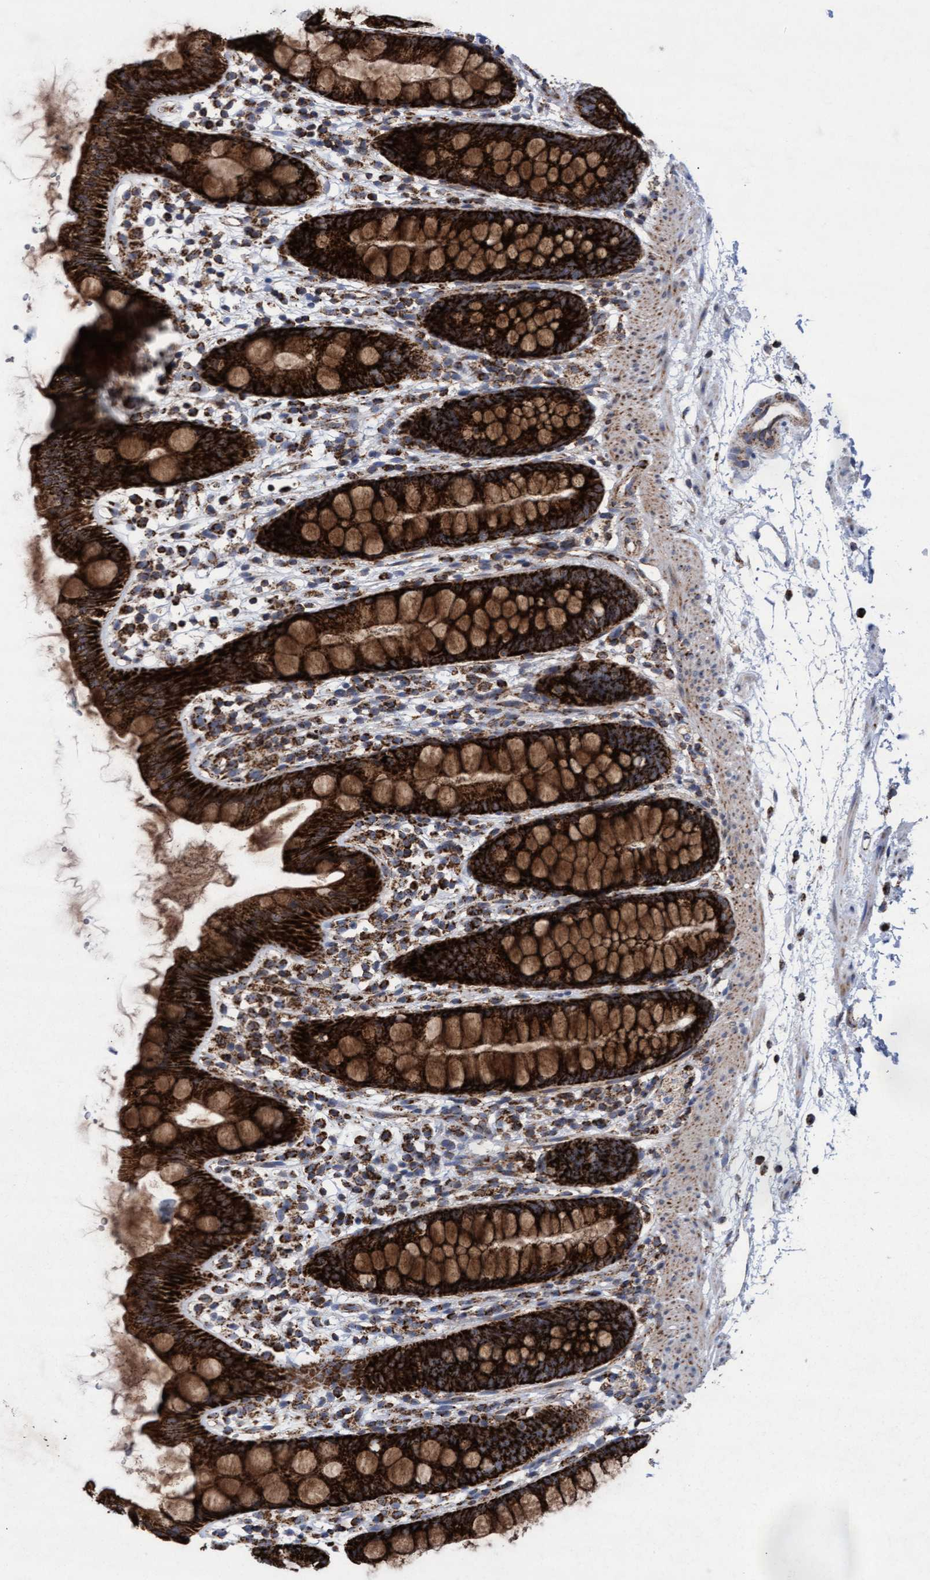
{"staining": {"intensity": "strong", "quantity": ">75%", "location": "cytoplasmic/membranous"}, "tissue": "rectum", "cell_type": "Glandular cells", "image_type": "normal", "snomed": [{"axis": "morphology", "description": "Normal tissue, NOS"}, {"axis": "topography", "description": "Rectum"}], "caption": "IHC of benign human rectum demonstrates high levels of strong cytoplasmic/membranous expression in about >75% of glandular cells. The staining was performed using DAB (3,3'-diaminobenzidine), with brown indicating positive protein expression. Nuclei are stained blue with hematoxylin.", "gene": "MRPL38", "patient": {"sex": "female", "age": 65}}